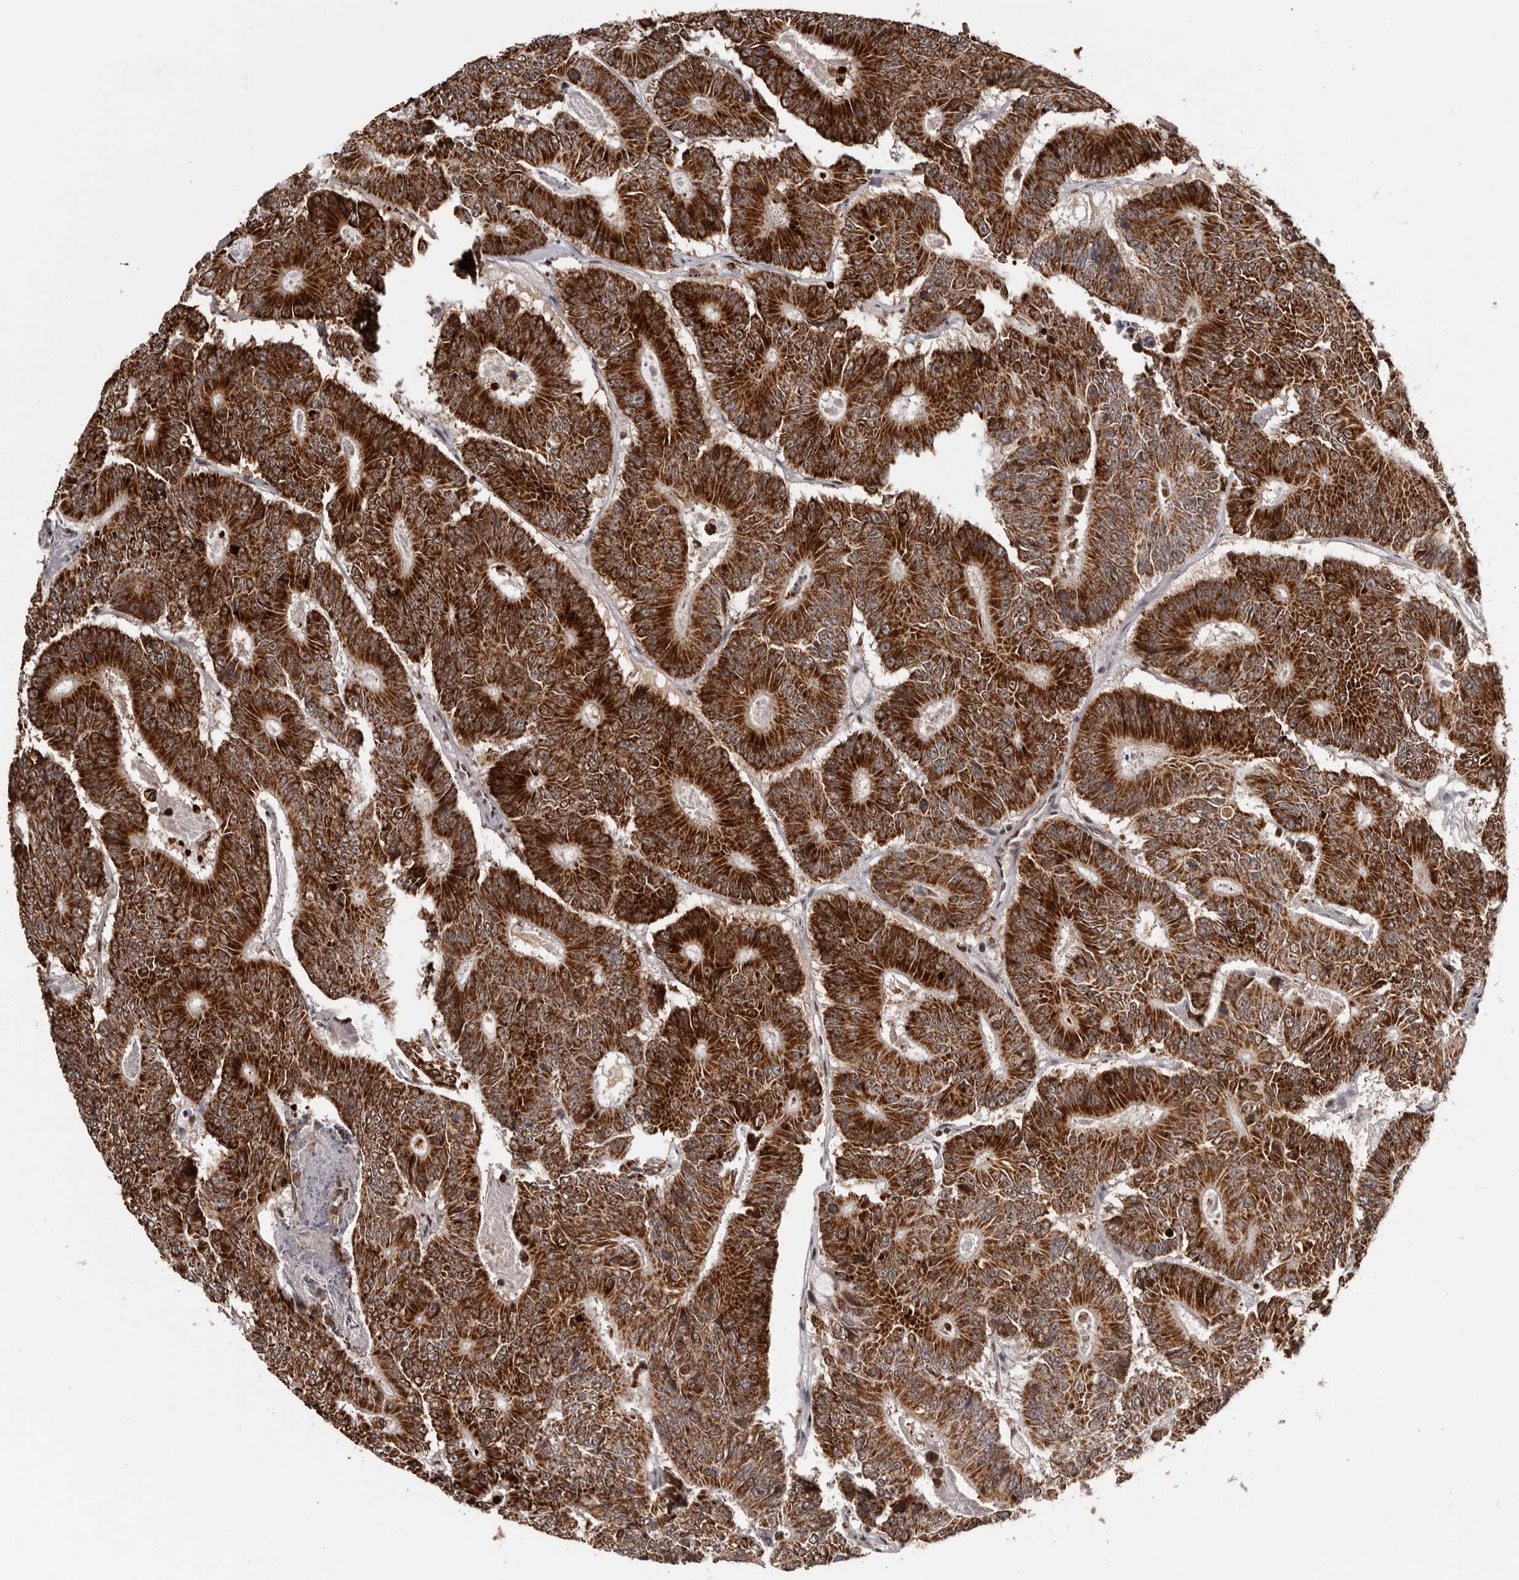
{"staining": {"intensity": "strong", "quantity": ">75%", "location": "cytoplasmic/membranous"}, "tissue": "colorectal cancer", "cell_type": "Tumor cells", "image_type": "cancer", "snomed": [{"axis": "morphology", "description": "Adenocarcinoma, NOS"}, {"axis": "topography", "description": "Colon"}], "caption": "Immunohistochemistry (IHC) micrograph of neoplastic tissue: colorectal cancer stained using immunohistochemistry (IHC) shows high levels of strong protein expression localized specifically in the cytoplasmic/membranous of tumor cells, appearing as a cytoplasmic/membranous brown color.", "gene": "C17orf99", "patient": {"sex": "male", "age": 83}}